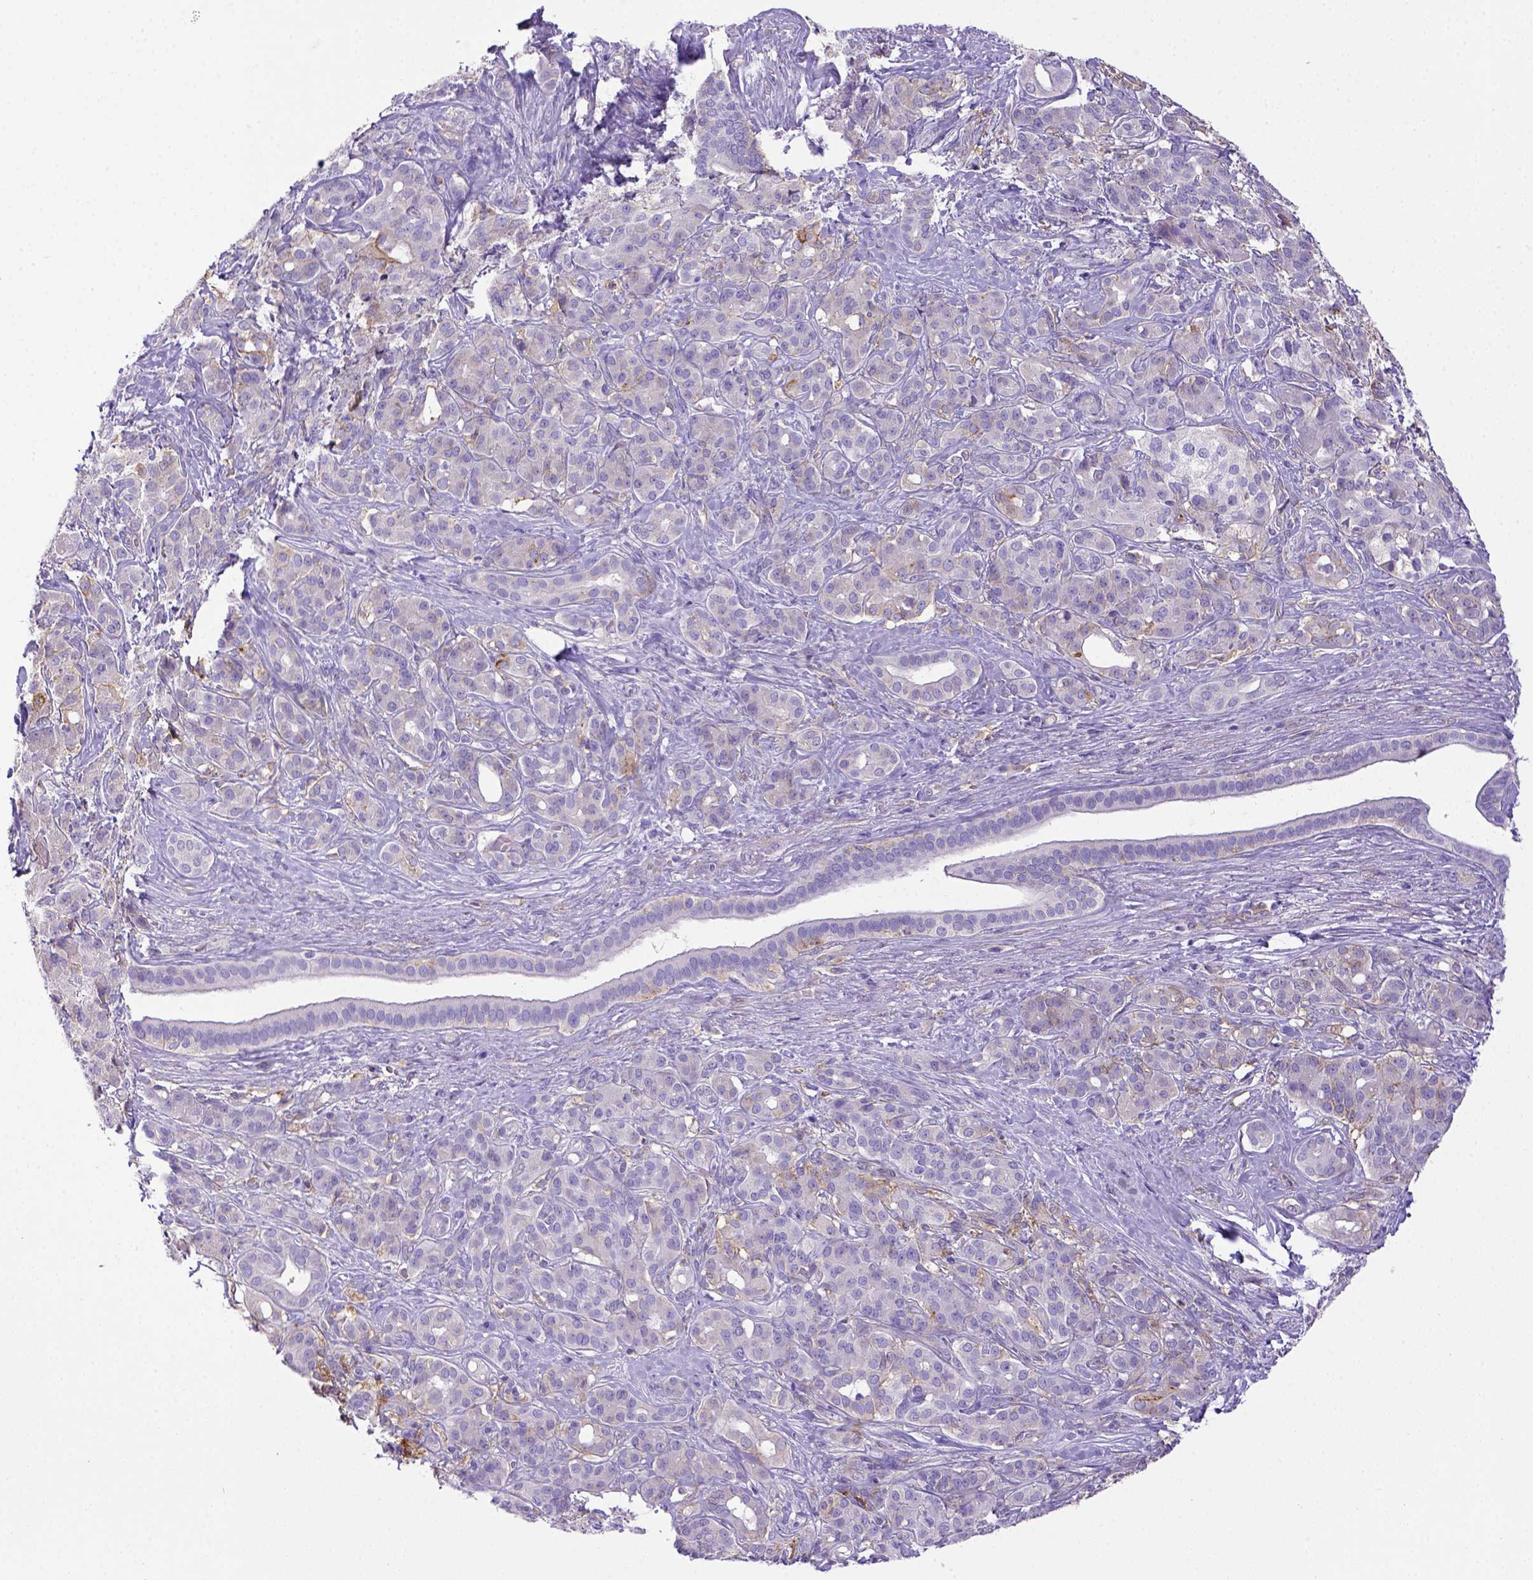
{"staining": {"intensity": "weak", "quantity": "<25%", "location": "cytoplasmic/membranous"}, "tissue": "pancreatic cancer", "cell_type": "Tumor cells", "image_type": "cancer", "snomed": [{"axis": "morphology", "description": "Normal tissue, NOS"}, {"axis": "morphology", "description": "Inflammation, NOS"}, {"axis": "morphology", "description": "Adenocarcinoma, NOS"}, {"axis": "topography", "description": "Pancreas"}], "caption": "Immunohistochemistry micrograph of human pancreatic cancer stained for a protein (brown), which demonstrates no expression in tumor cells.", "gene": "CD40", "patient": {"sex": "male", "age": 57}}